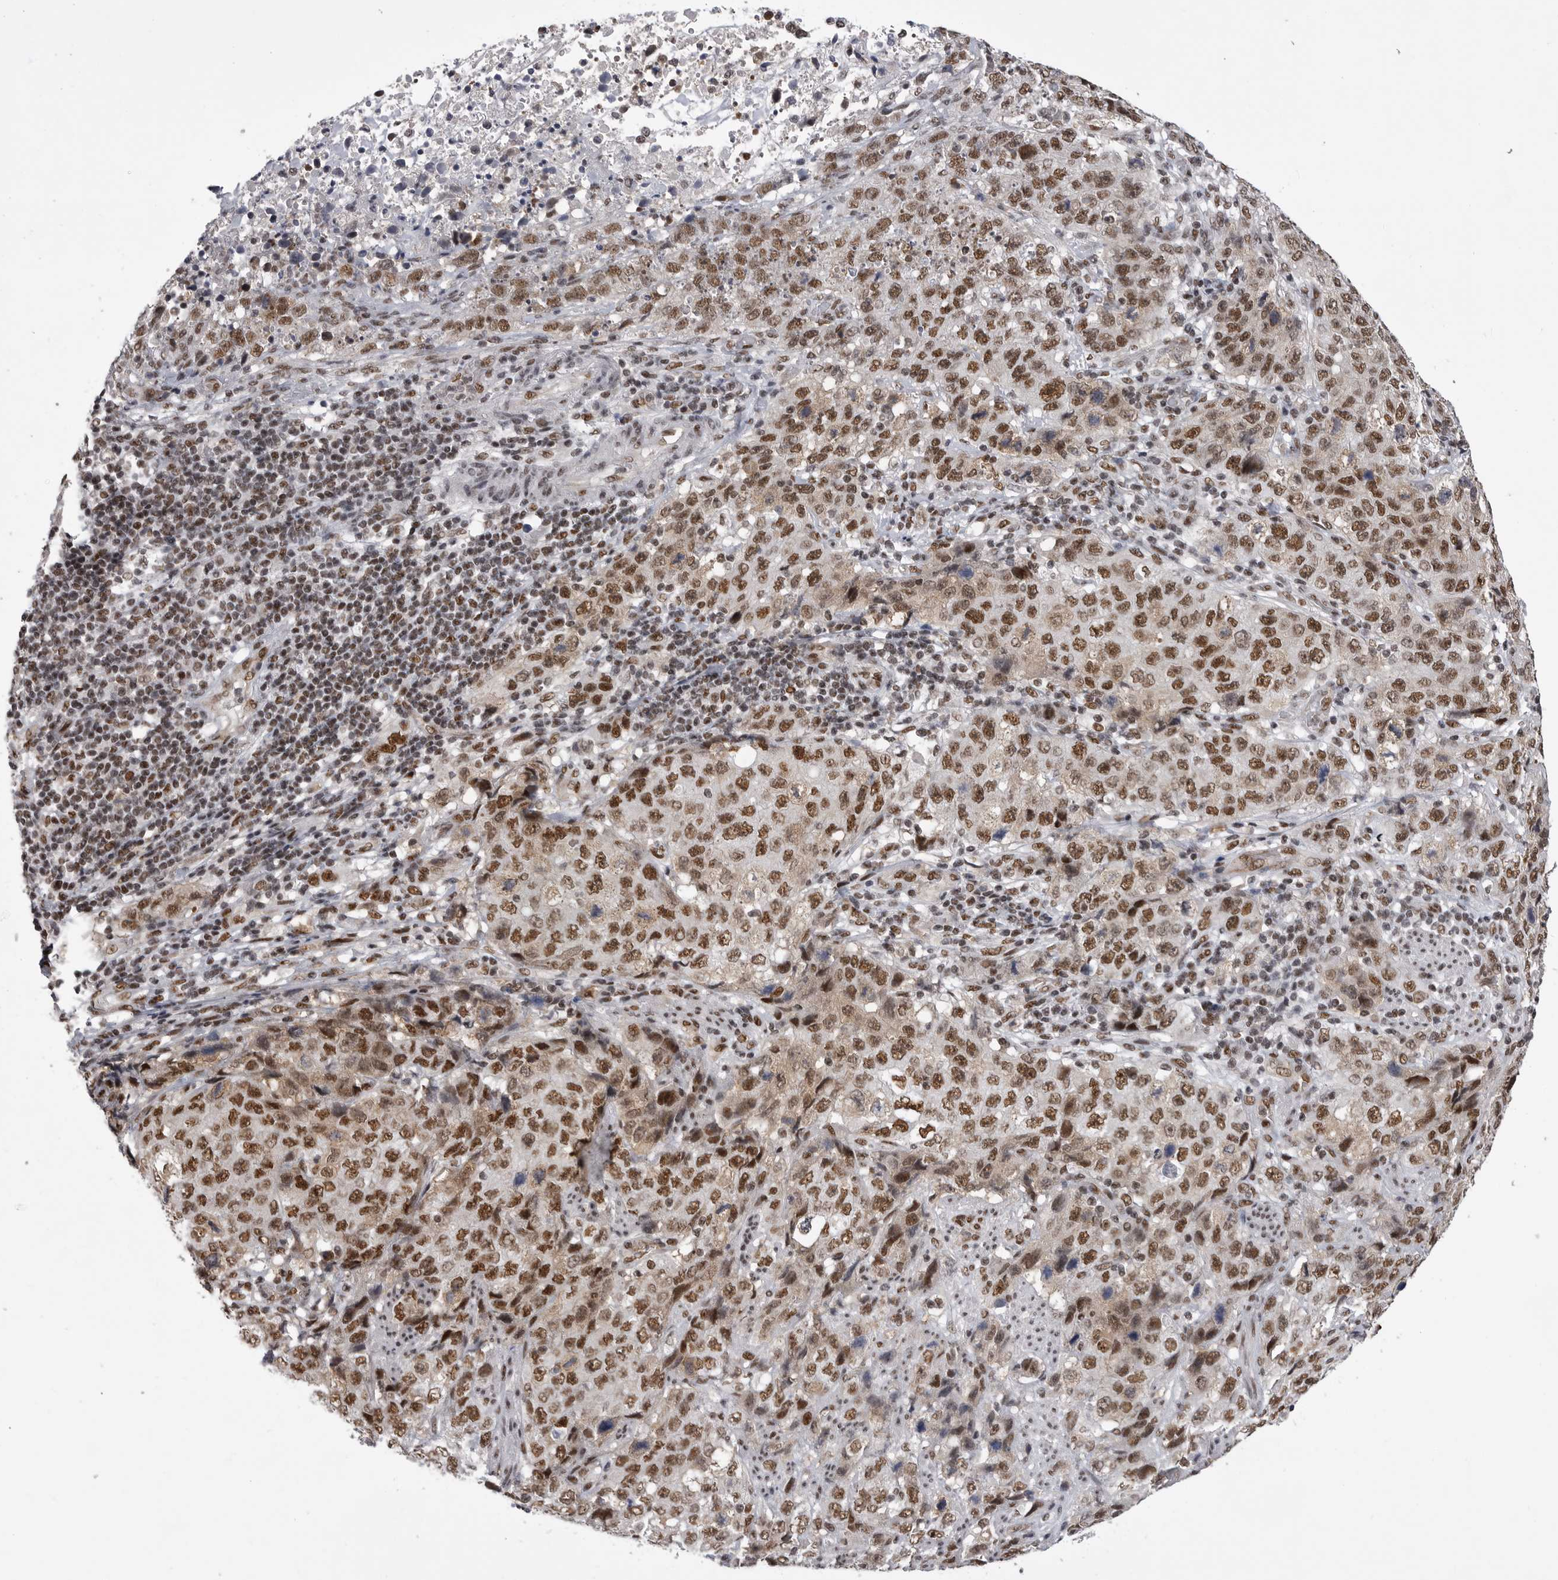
{"staining": {"intensity": "moderate", "quantity": ">75%", "location": "nuclear"}, "tissue": "stomach cancer", "cell_type": "Tumor cells", "image_type": "cancer", "snomed": [{"axis": "morphology", "description": "Adenocarcinoma, NOS"}, {"axis": "topography", "description": "Stomach"}], "caption": "IHC (DAB (3,3'-diaminobenzidine)) staining of stomach cancer exhibits moderate nuclear protein expression in approximately >75% of tumor cells.", "gene": "PPP1R8", "patient": {"sex": "male", "age": 48}}